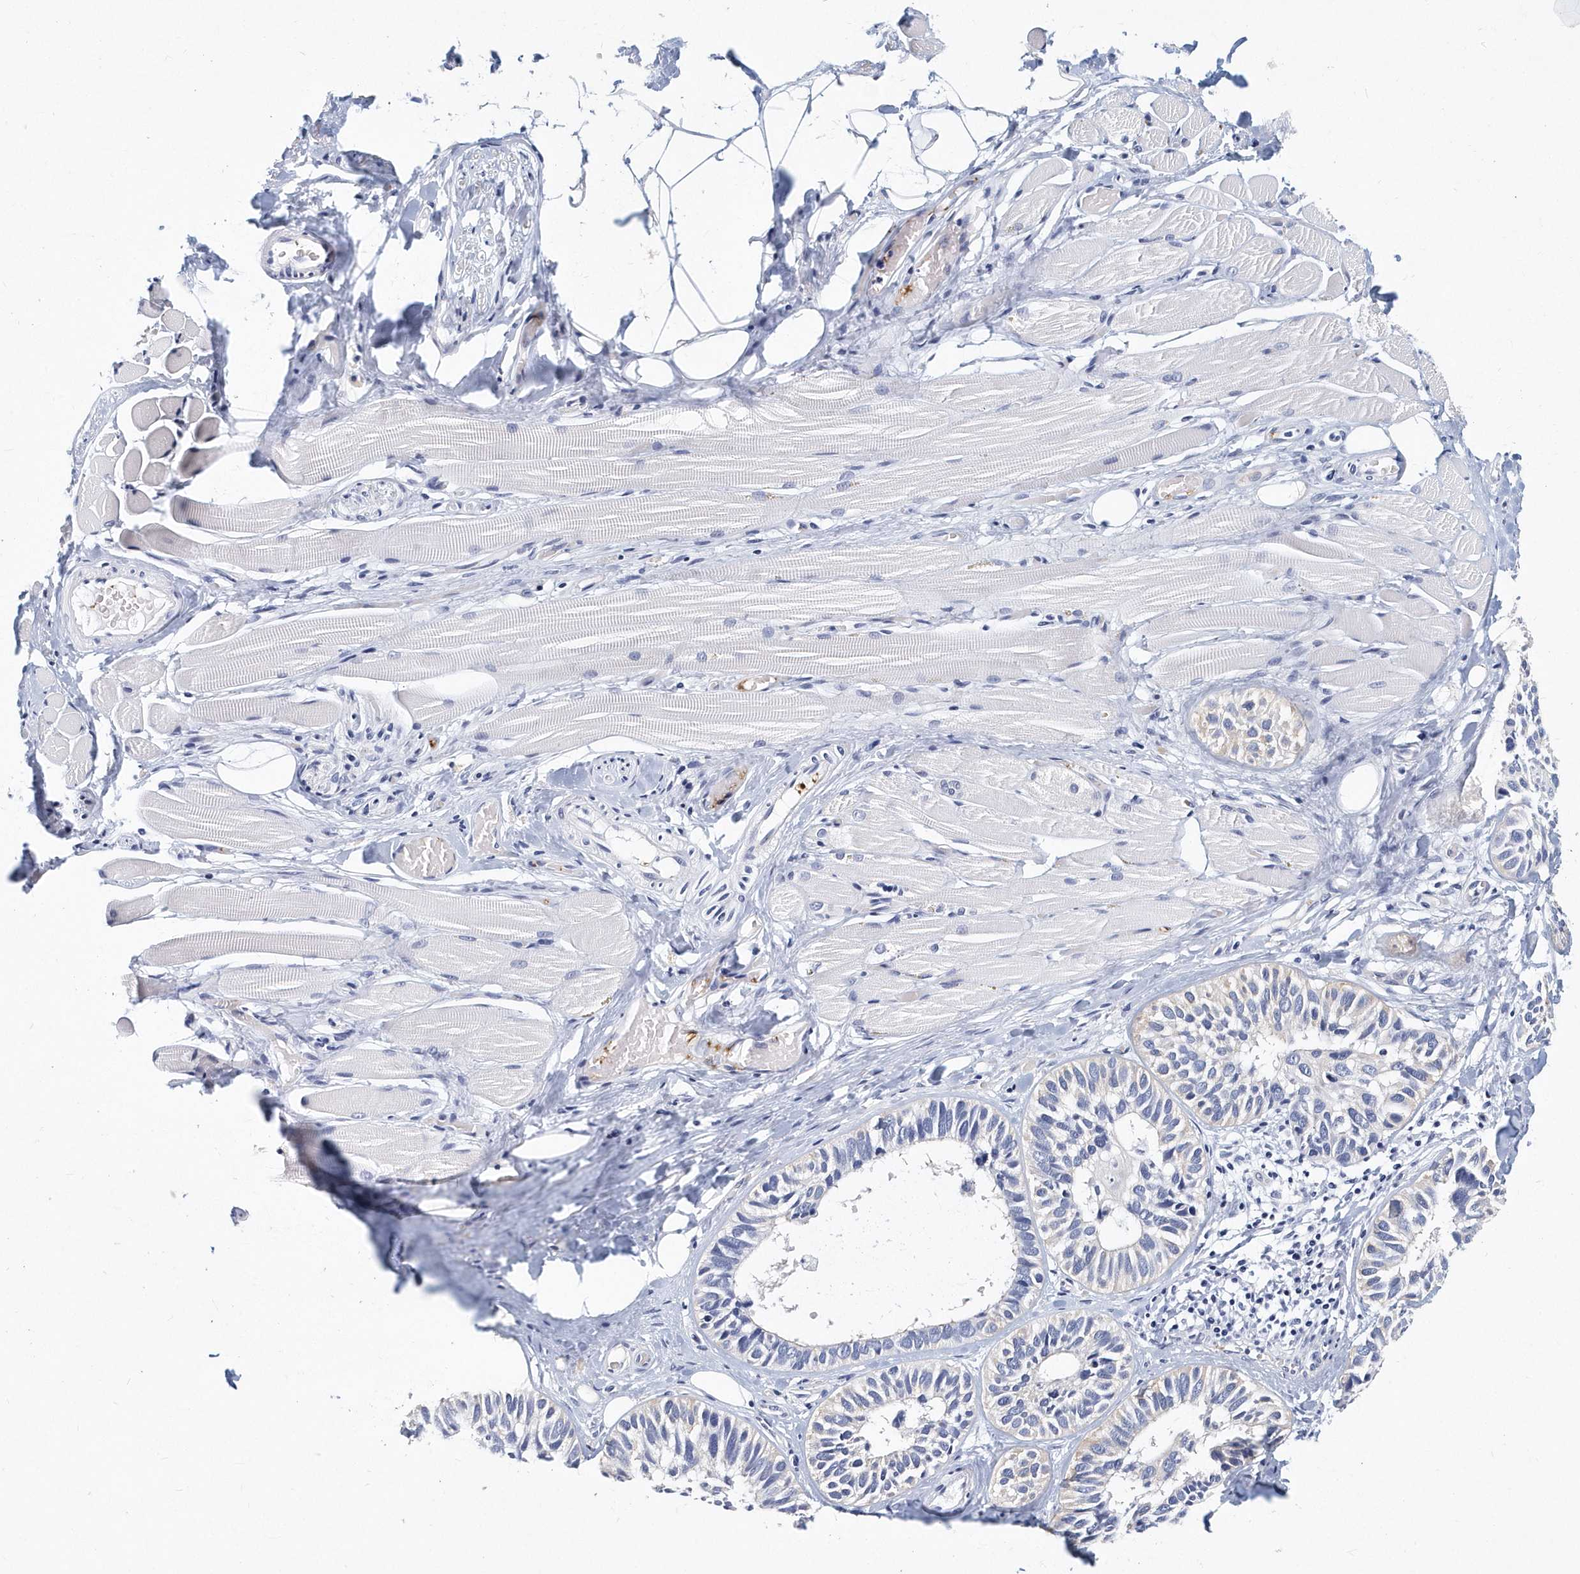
{"staining": {"intensity": "negative", "quantity": "none", "location": "none"}, "tissue": "skin cancer", "cell_type": "Tumor cells", "image_type": "cancer", "snomed": [{"axis": "morphology", "description": "Basal cell carcinoma"}, {"axis": "topography", "description": "Skin"}], "caption": "Micrograph shows no significant protein positivity in tumor cells of skin cancer.", "gene": "ITGA2B", "patient": {"sex": "male", "age": 62}}